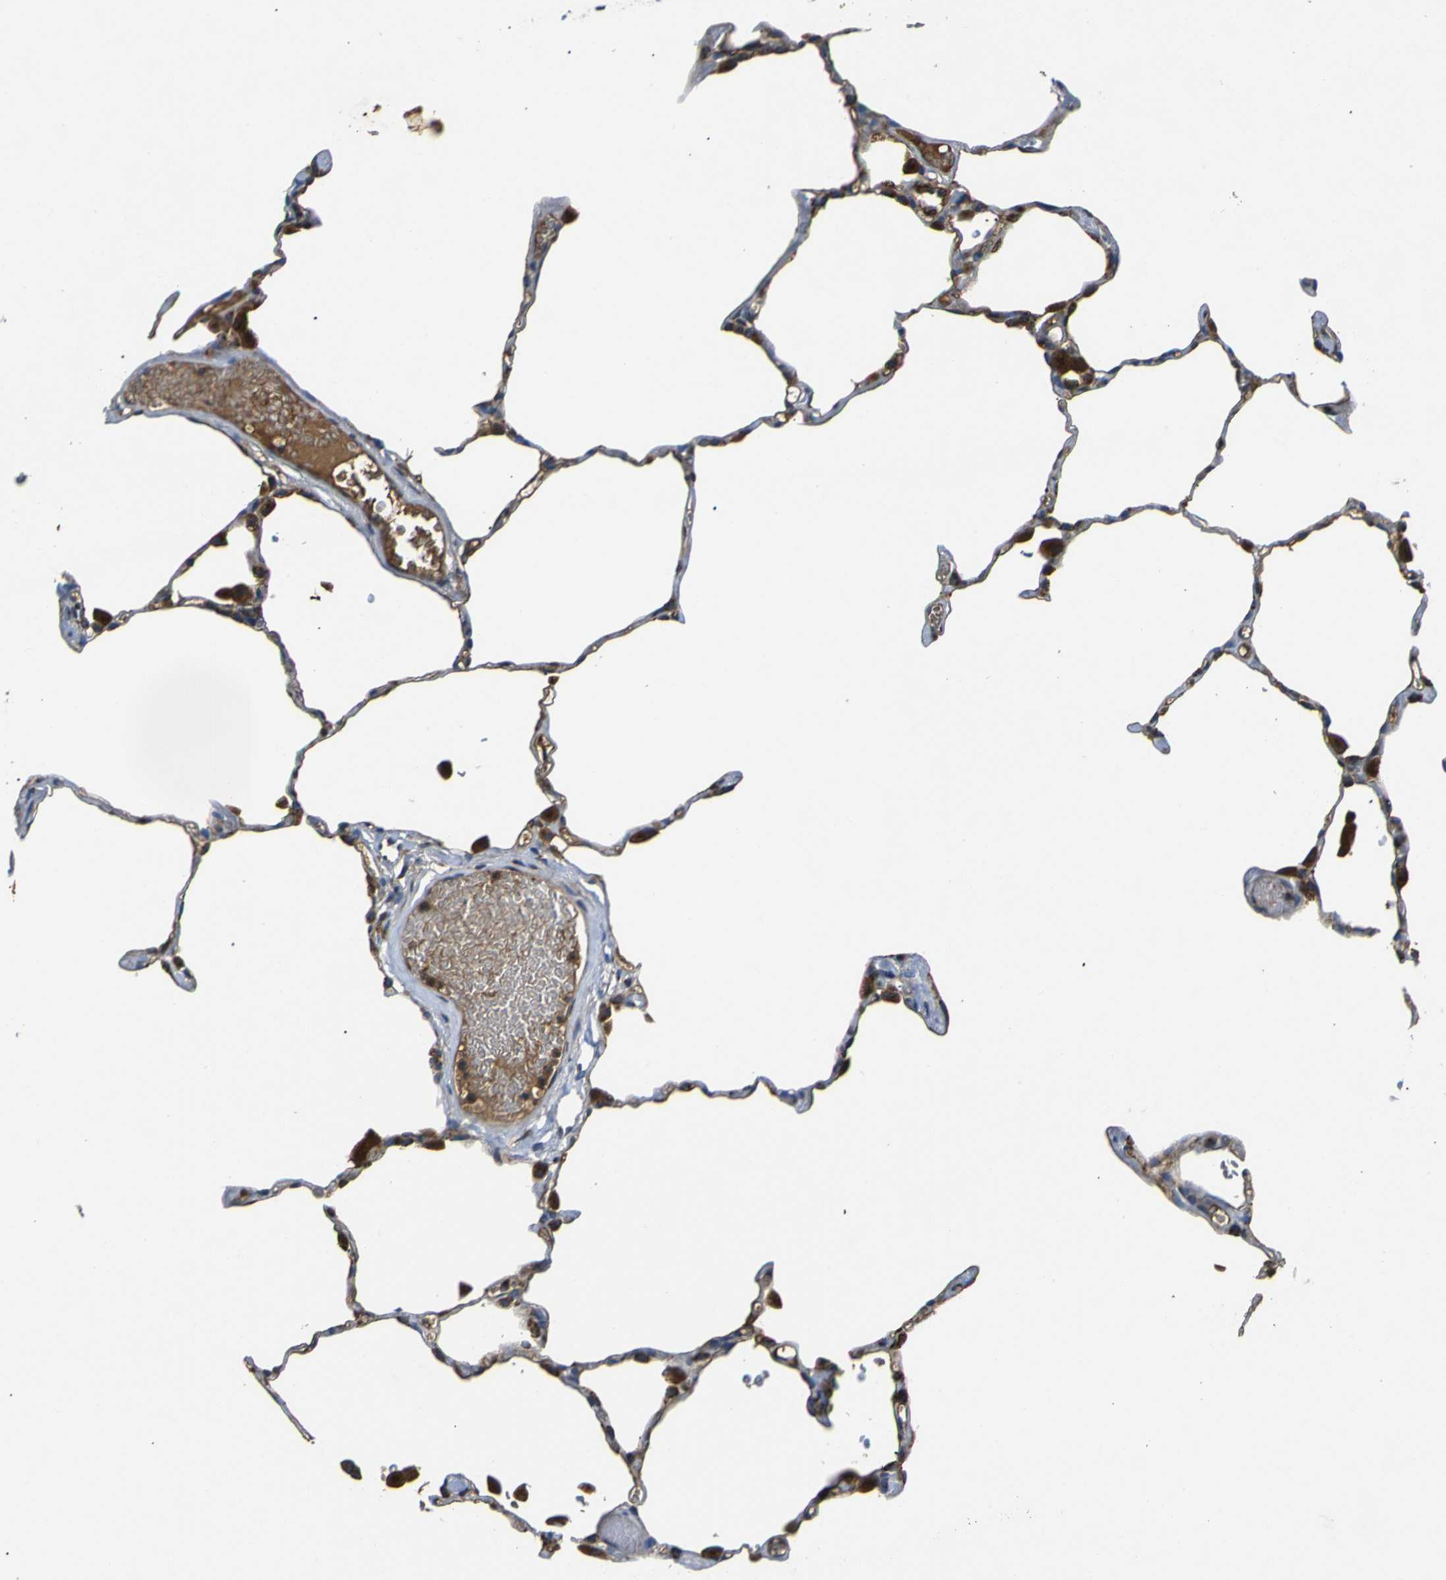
{"staining": {"intensity": "moderate", "quantity": "<25%", "location": "cytoplasmic/membranous"}, "tissue": "lung", "cell_type": "Alveolar cells", "image_type": "normal", "snomed": [{"axis": "morphology", "description": "Normal tissue, NOS"}, {"axis": "topography", "description": "Lung"}], "caption": "High-magnification brightfield microscopy of unremarkable lung stained with DAB (brown) and counterstained with hematoxylin (blue). alveolar cells exhibit moderate cytoplasmic/membranous staining is present in approximately<25% of cells.", "gene": "RAB1B", "patient": {"sex": "female", "age": 49}}